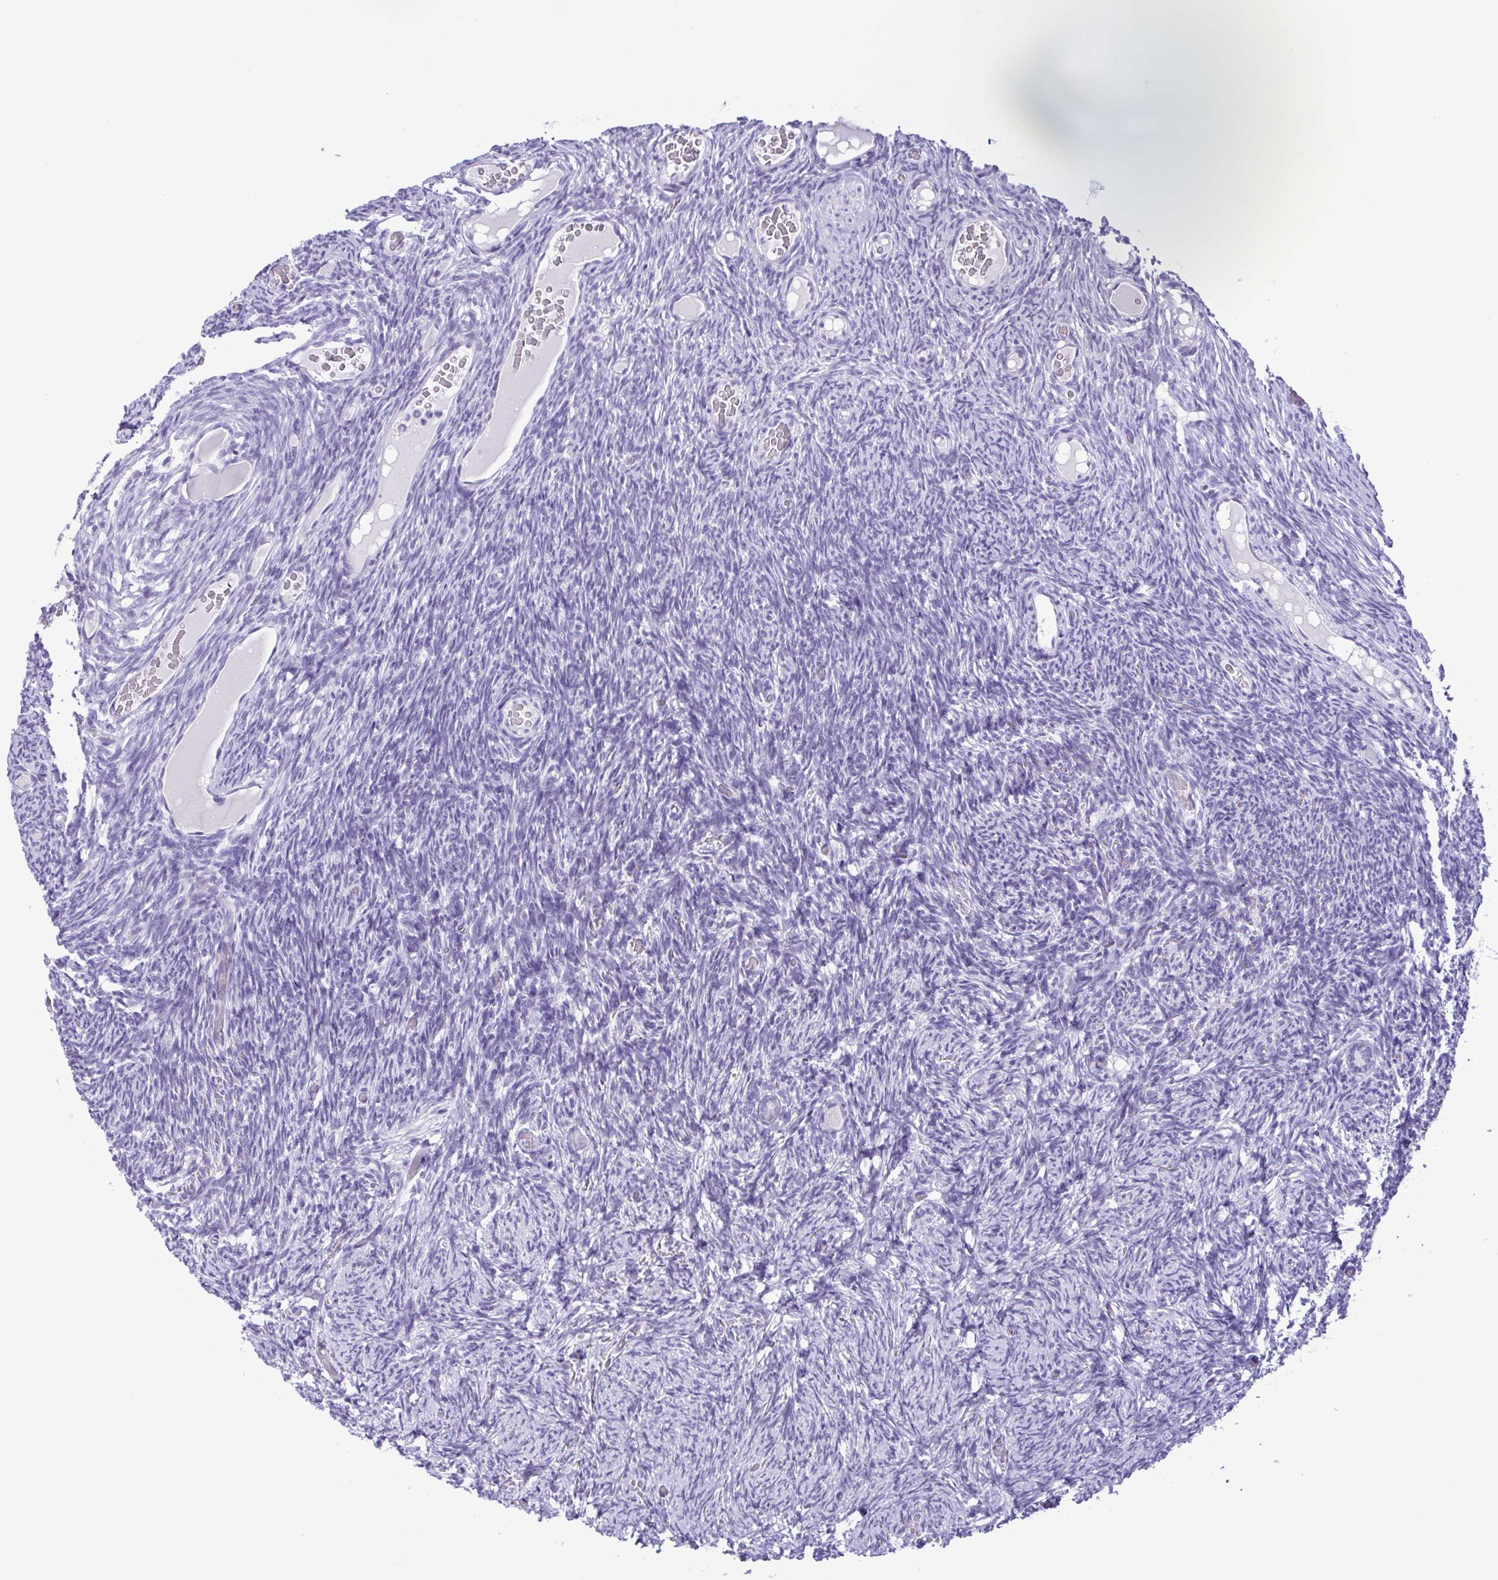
{"staining": {"intensity": "negative", "quantity": "none", "location": "none"}, "tissue": "ovary", "cell_type": "Follicle cells", "image_type": "normal", "snomed": [{"axis": "morphology", "description": "Normal tissue, NOS"}, {"axis": "topography", "description": "Ovary"}], "caption": "IHC micrograph of normal human ovary stained for a protein (brown), which exhibits no expression in follicle cells.", "gene": "SPATA16", "patient": {"sex": "female", "age": 34}}